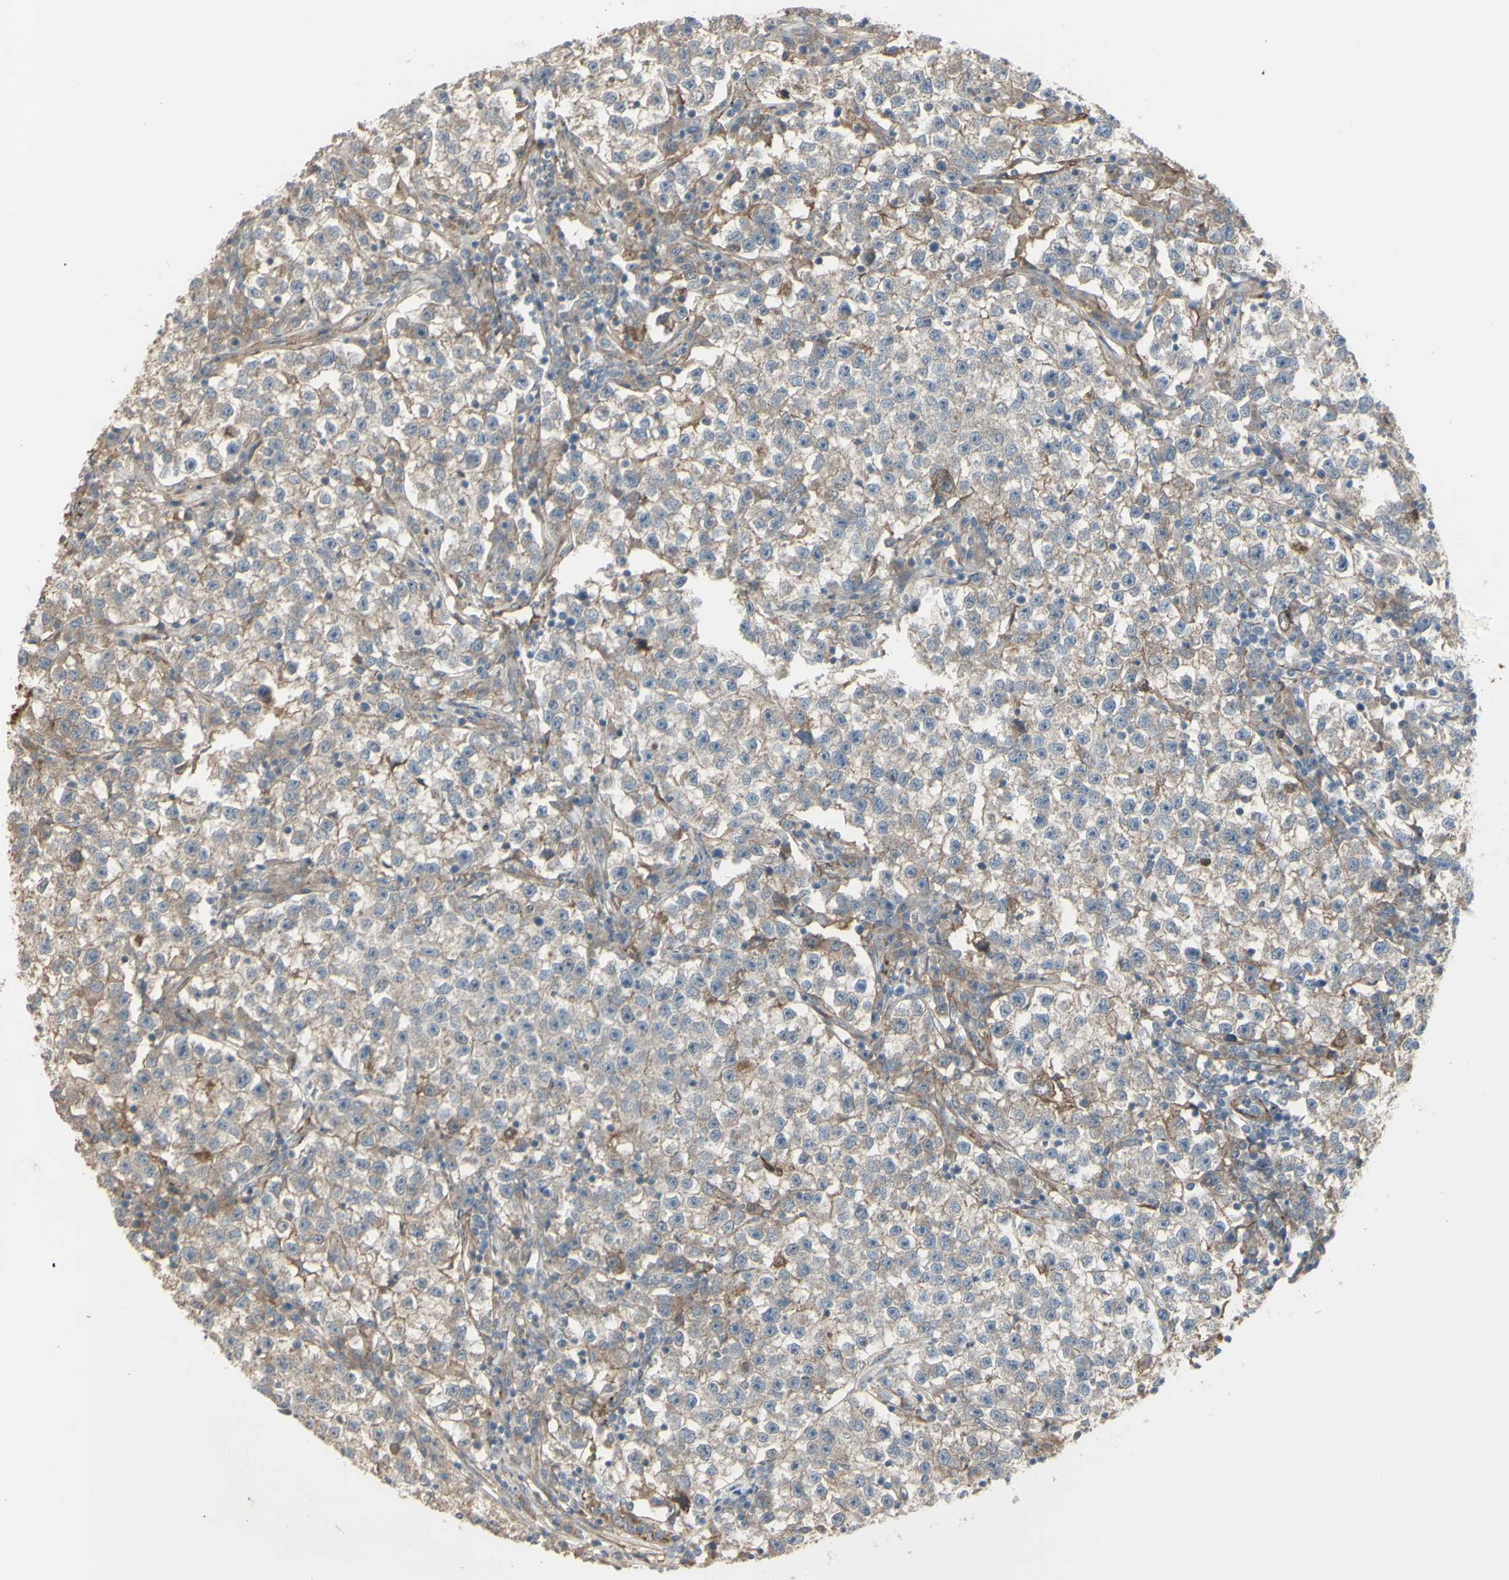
{"staining": {"intensity": "weak", "quantity": "25%-75%", "location": "cytoplasmic/membranous"}, "tissue": "testis cancer", "cell_type": "Tumor cells", "image_type": "cancer", "snomed": [{"axis": "morphology", "description": "Seminoma, NOS"}, {"axis": "topography", "description": "Testis"}], "caption": "Immunohistochemical staining of testis seminoma exhibits low levels of weak cytoplasmic/membranous protein expression in approximately 25%-75% of tumor cells.", "gene": "CD276", "patient": {"sex": "male", "age": 22}}